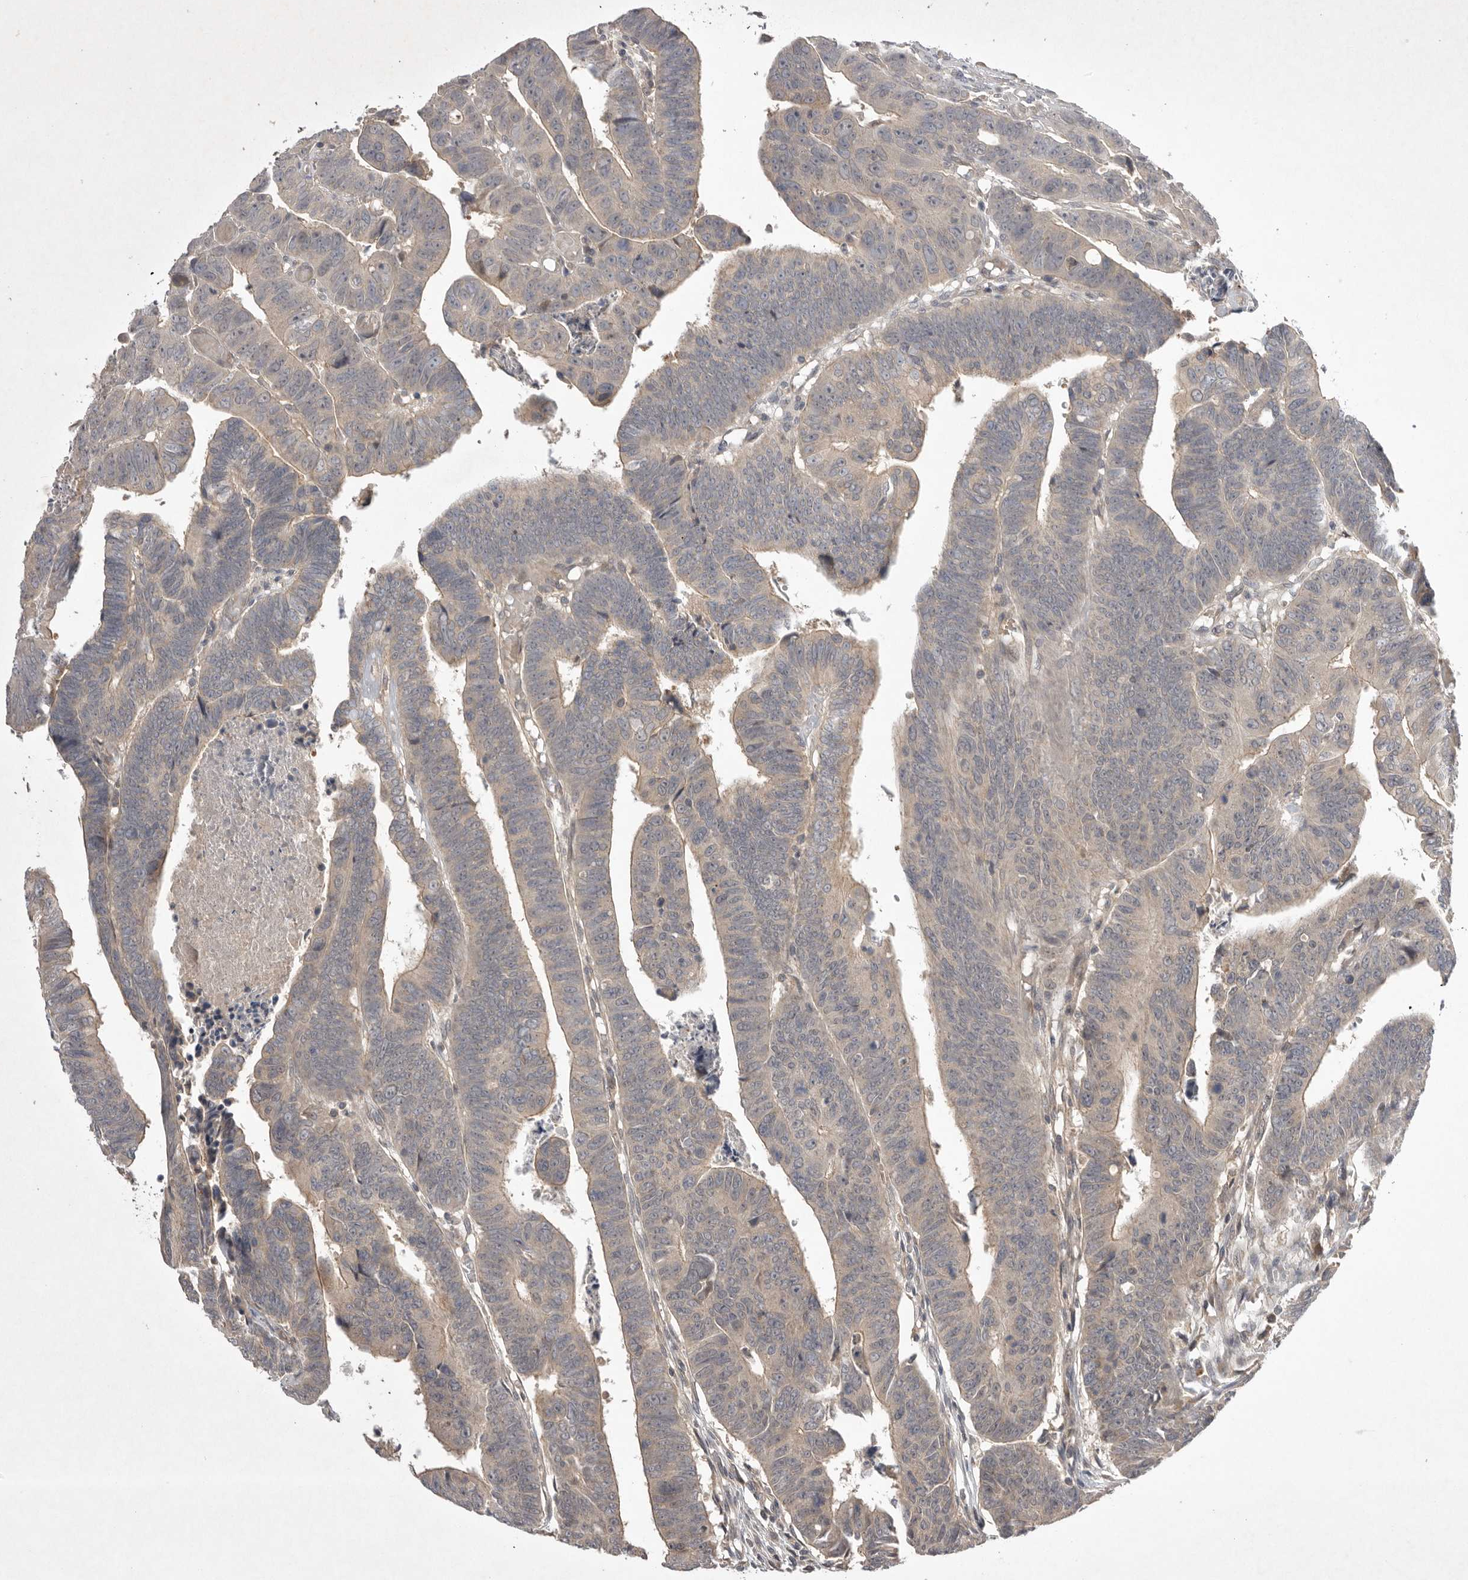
{"staining": {"intensity": "weak", "quantity": "<25%", "location": "cytoplasmic/membranous"}, "tissue": "colorectal cancer", "cell_type": "Tumor cells", "image_type": "cancer", "snomed": [{"axis": "morphology", "description": "Adenocarcinoma, NOS"}, {"axis": "topography", "description": "Rectum"}], "caption": "A photomicrograph of colorectal cancer (adenocarcinoma) stained for a protein demonstrates no brown staining in tumor cells. (DAB (3,3'-diaminobenzidine) immunohistochemistry (IHC) visualized using brightfield microscopy, high magnification).", "gene": "NRCAM", "patient": {"sex": "female", "age": 65}}